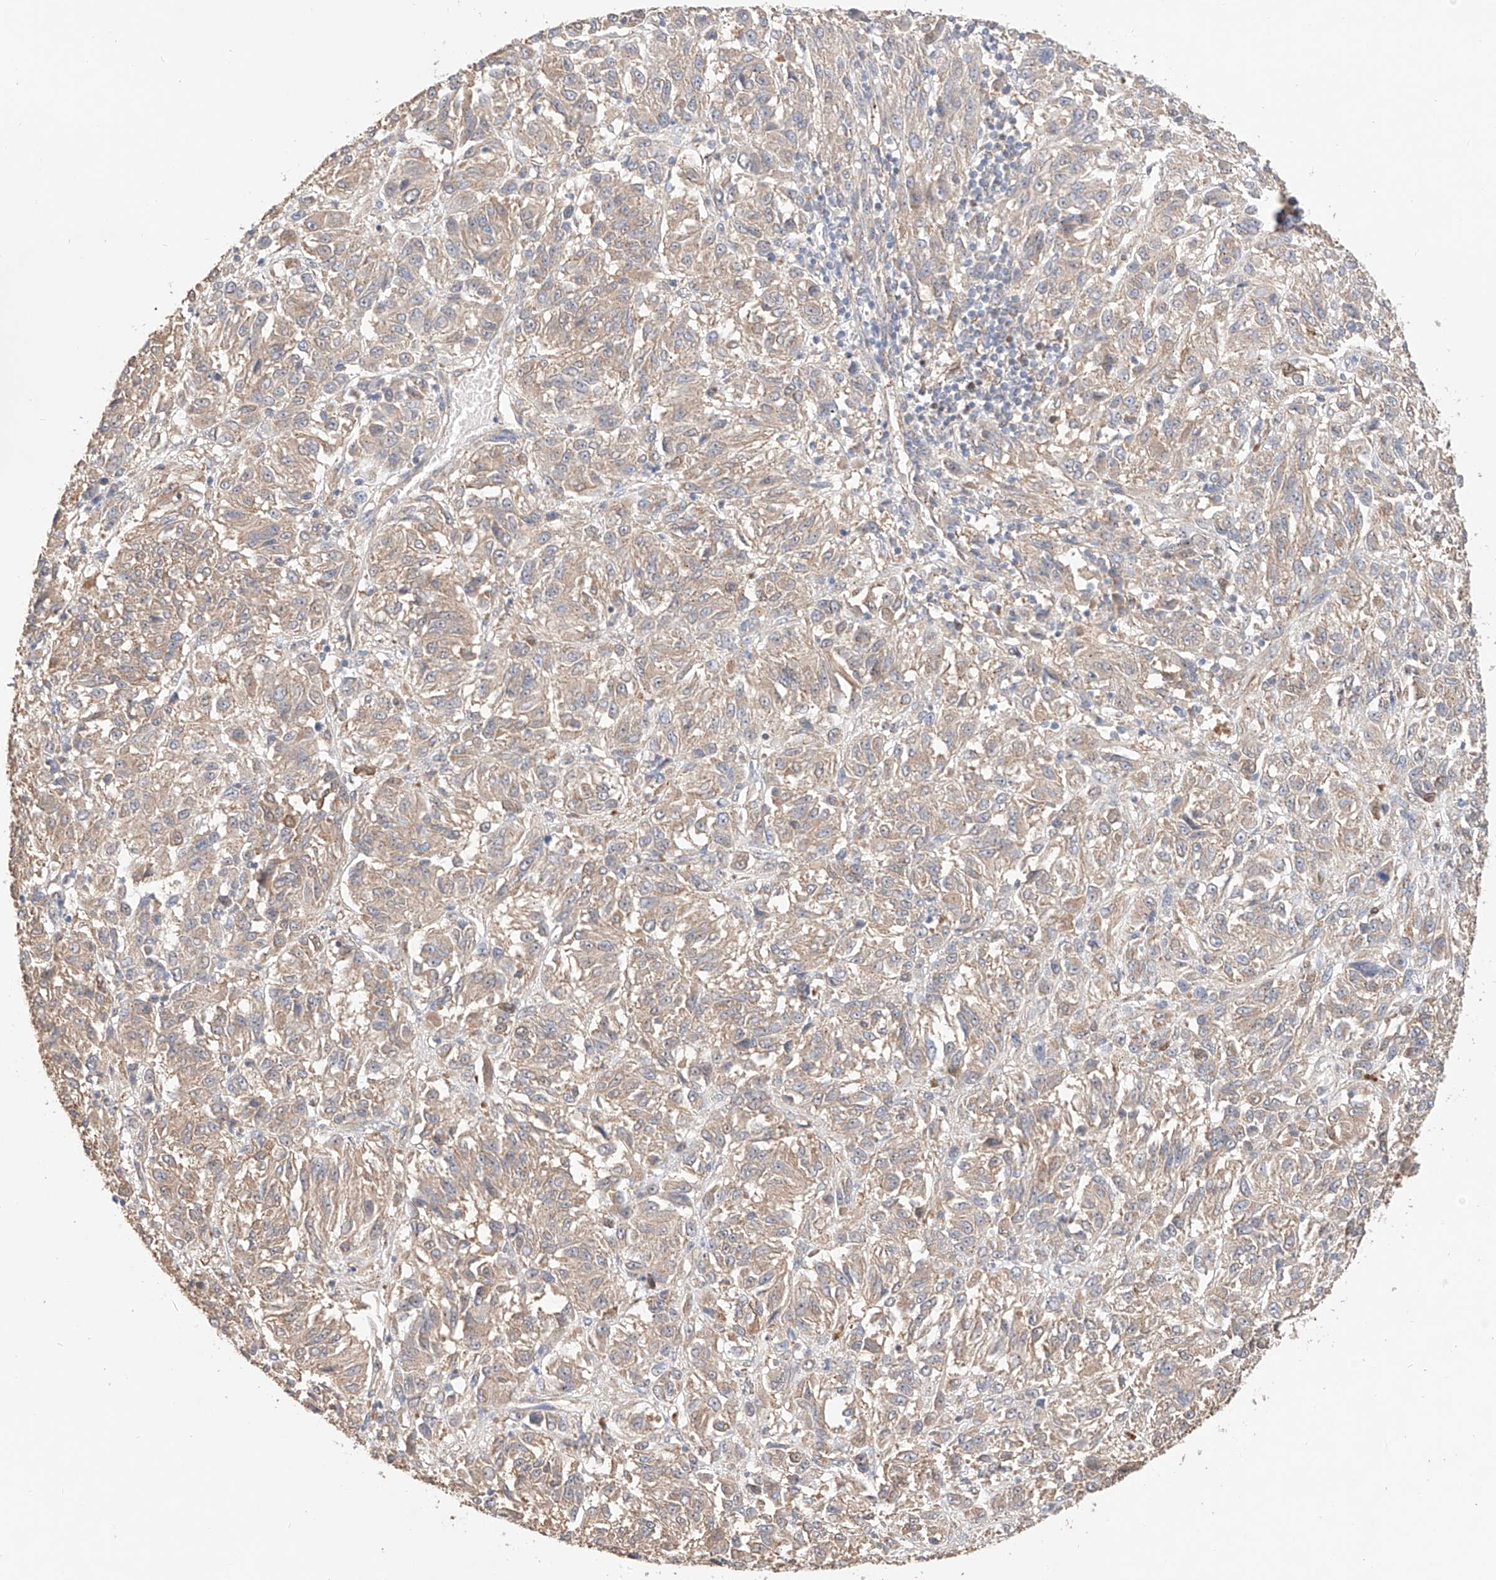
{"staining": {"intensity": "weak", "quantity": ">75%", "location": "cytoplasmic/membranous"}, "tissue": "melanoma", "cell_type": "Tumor cells", "image_type": "cancer", "snomed": [{"axis": "morphology", "description": "Malignant melanoma, Metastatic site"}, {"axis": "topography", "description": "Lung"}], "caption": "A brown stain labels weak cytoplasmic/membranous positivity of a protein in melanoma tumor cells.", "gene": "MOSPD1", "patient": {"sex": "male", "age": 64}}